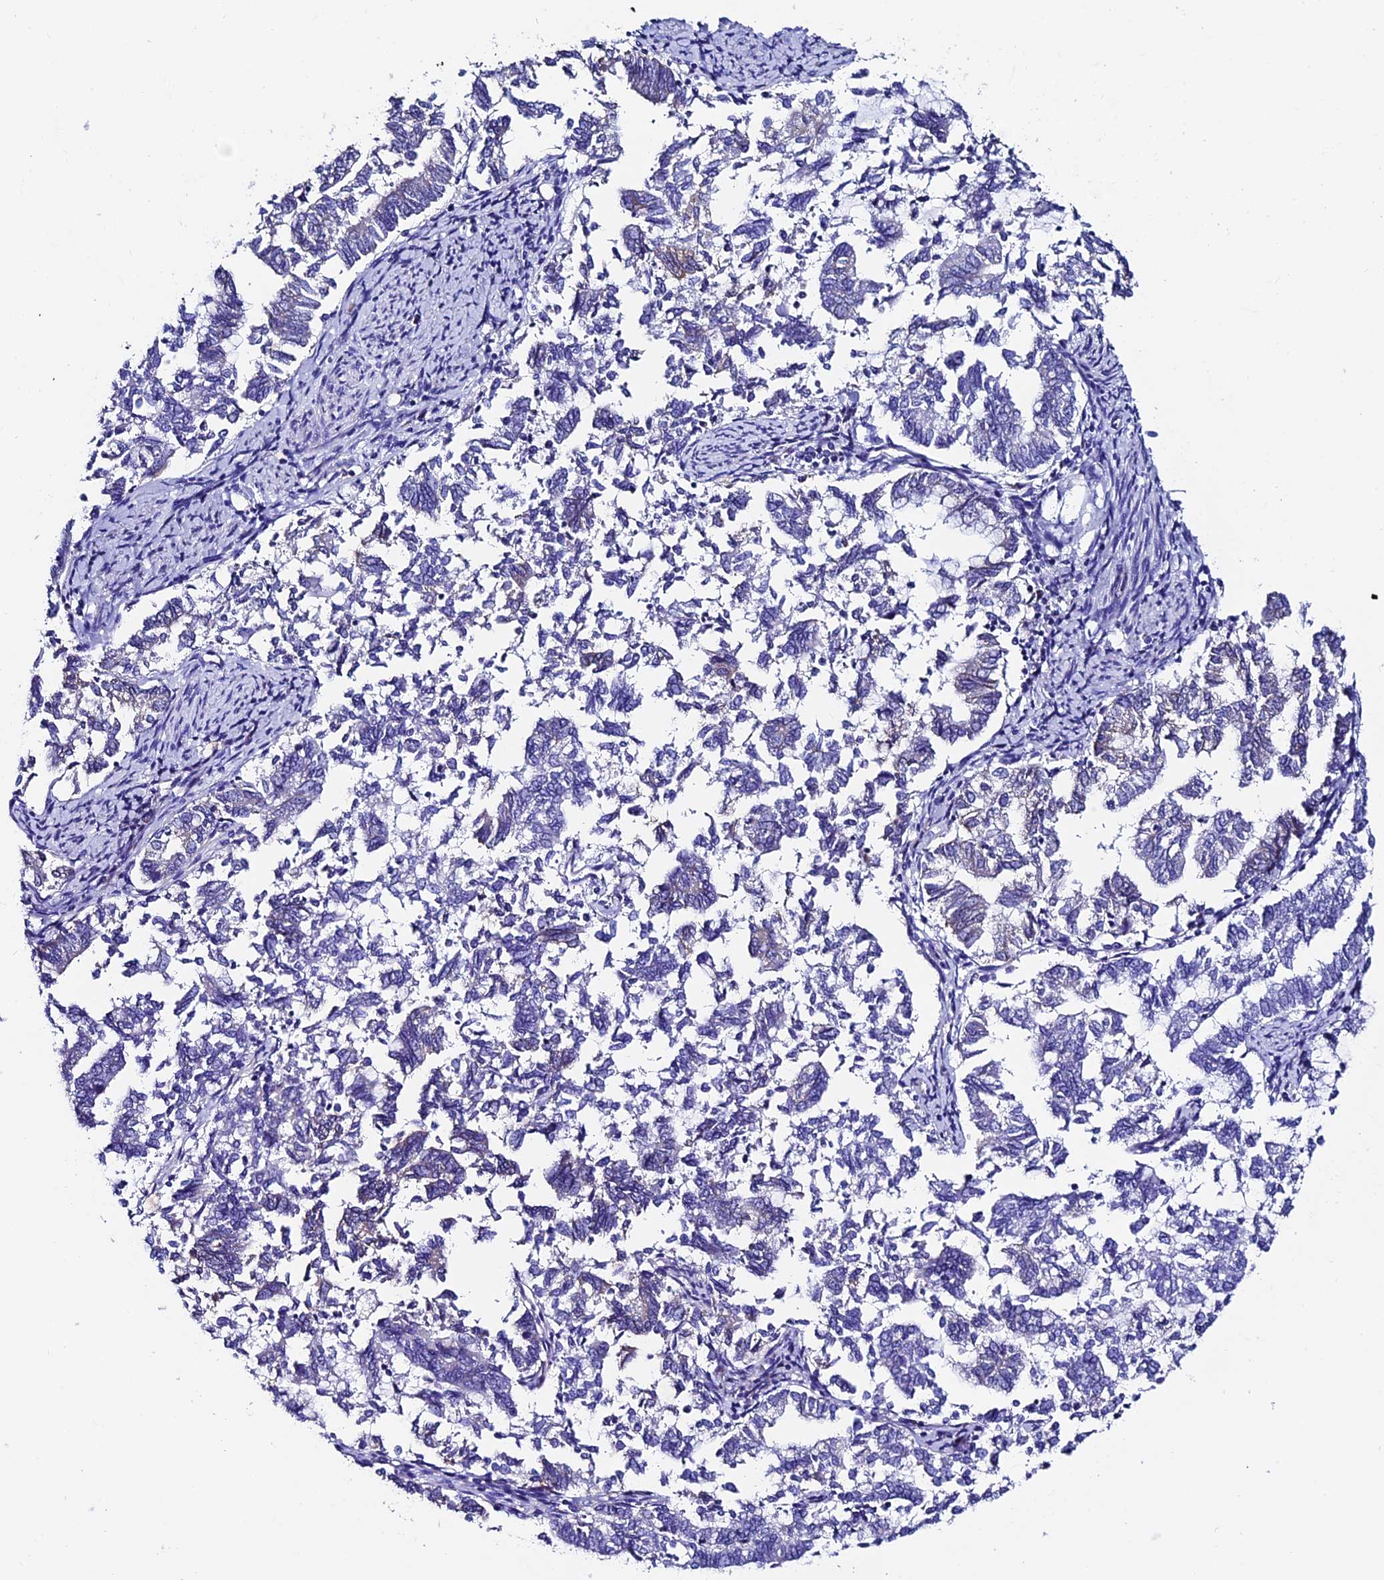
{"staining": {"intensity": "negative", "quantity": "none", "location": "none"}, "tissue": "endometrial cancer", "cell_type": "Tumor cells", "image_type": "cancer", "snomed": [{"axis": "morphology", "description": "Adenocarcinoma, NOS"}, {"axis": "topography", "description": "Endometrium"}], "caption": "Immunohistochemical staining of endometrial cancer (adenocarcinoma) demonstrates no significant positivity in tumor cells.", "gene": "COMTD1", "patient": {"sex": "female", "age": 79}}